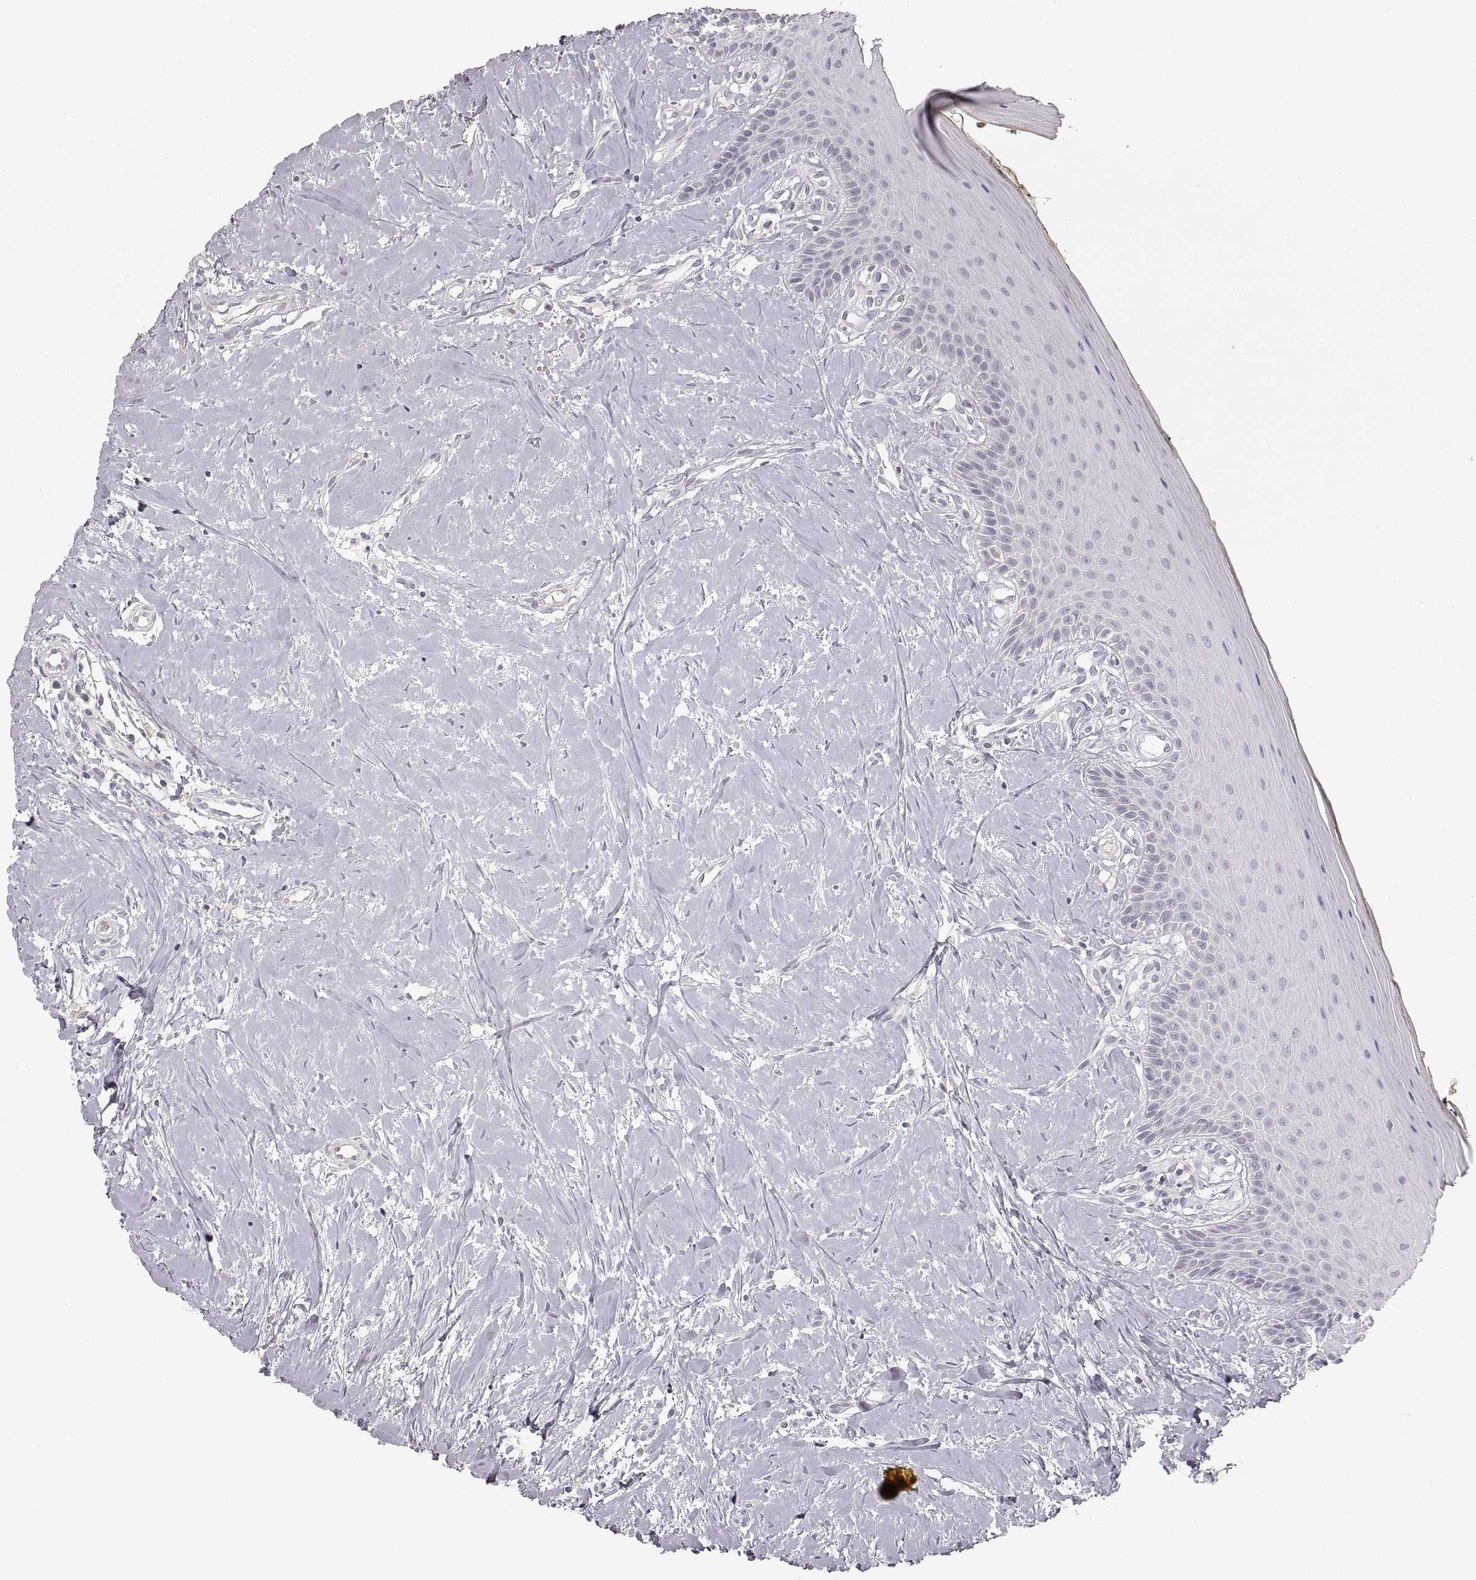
{"staining": {"intensity": "negative", "quantity": "none", "location": "none"}, "tissue": "oral mucosa", "cell_type": "Squamous epithelial cells", "image_type": "normal", "snomed": [{"axis": "morphology", "description": "Normal tissue, NOS"}, {"axis": "topography", "description": "Oral tissue"}], "caption": "Oral mucosa stained for a protein using IHC reveals no positivity squamous epithelial cells.", "gene": "RUNDC3A", "patient": {"sex": "female", "age": 43}}